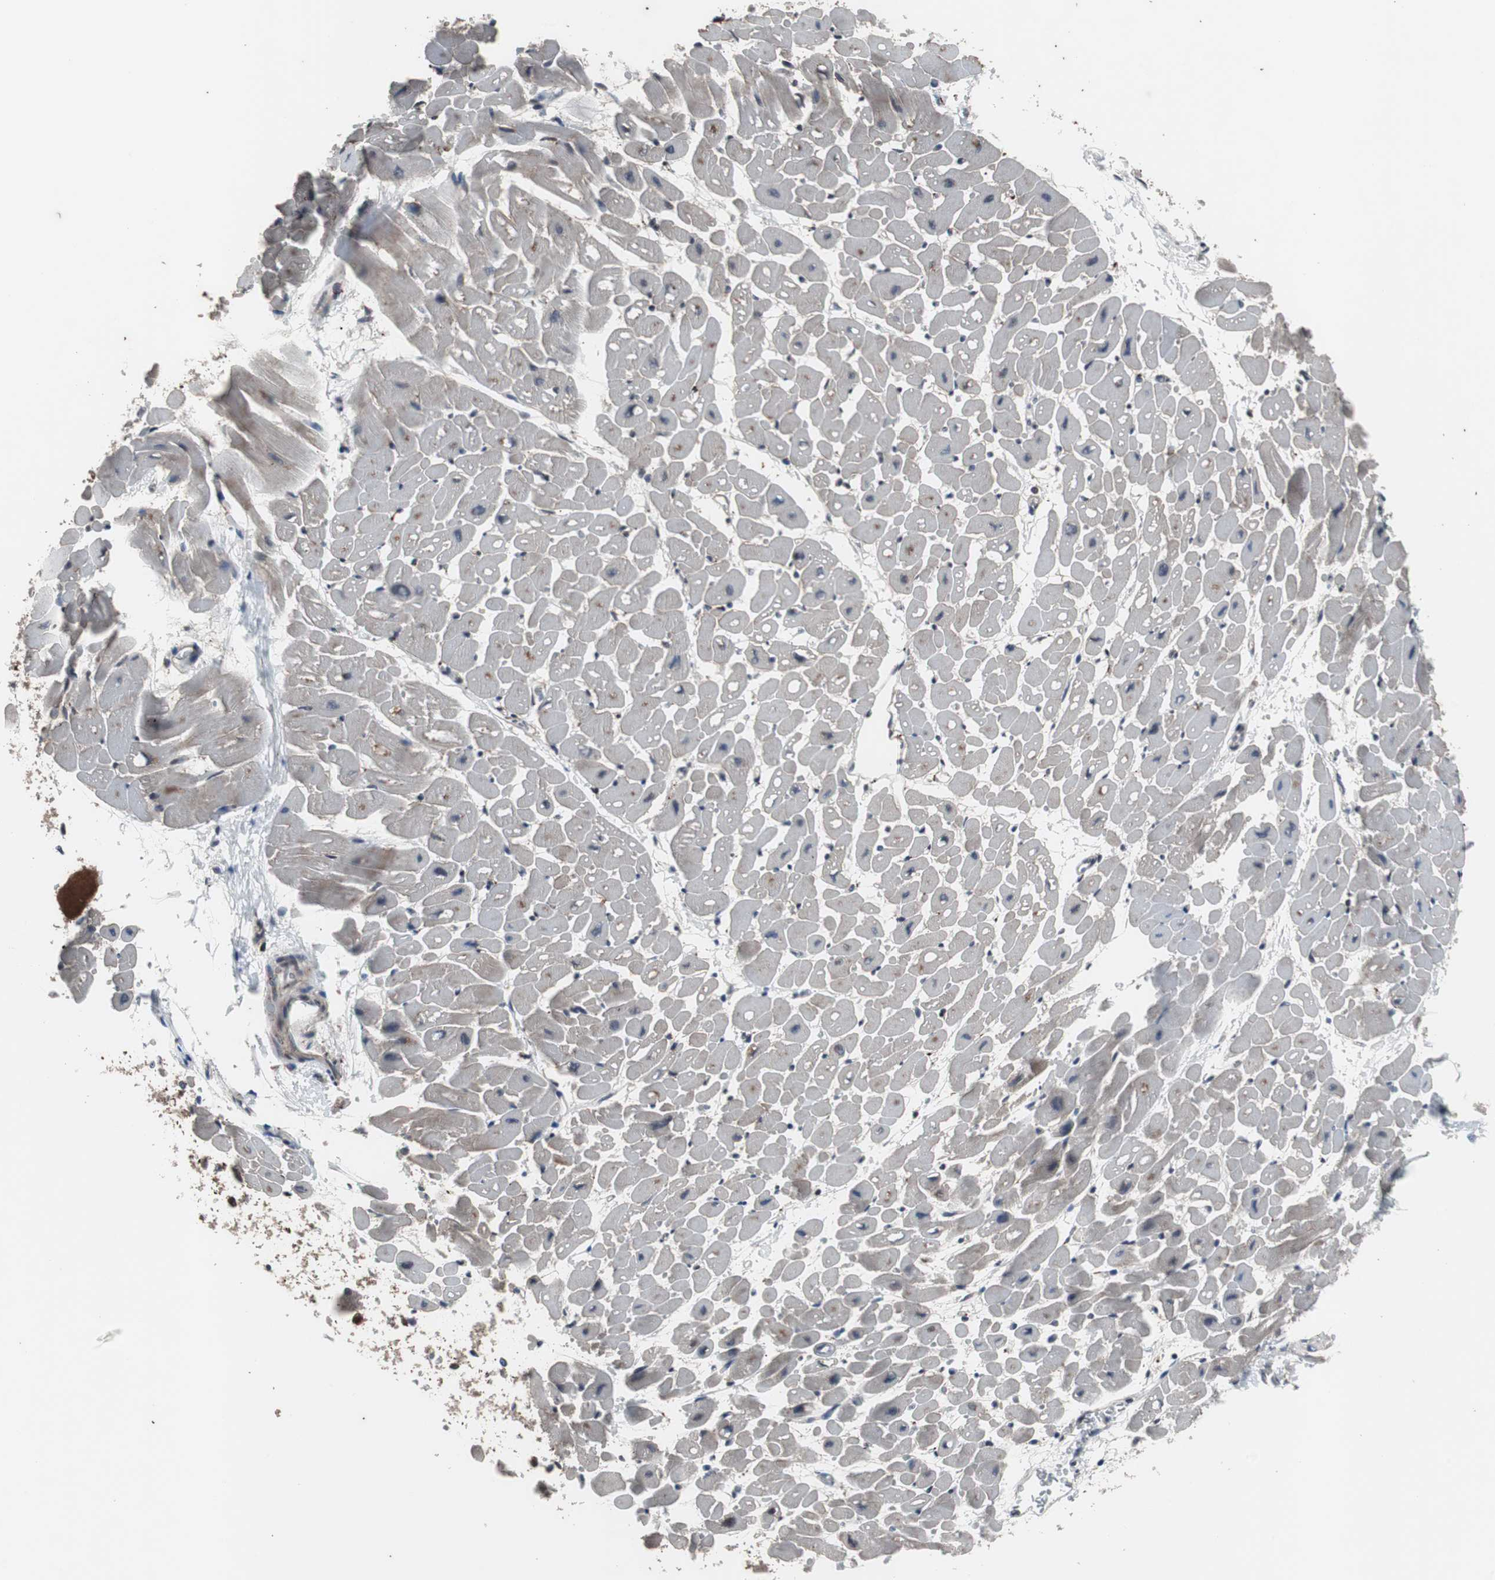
{"staining": {"intensity": "moderate", "quantity": "25%-75%", "location": "cytoplasmic/membranous"}, "tissue": "heart muscle", "cell_type": "Cardiomyocytes", "image_type": "normal", "snomed": [{"axis": "morphology", "description": "Normal tissue, NOS"}, {"axis": "topography", "description": "Heart"}], "caption": "Unremarkable heart muscle was stained to show a protein in brown. There is medium levels of moderate cytoplasmic/membranous staining in approximately 25%-75% of cardiomyocytes.", "gene": "CRADD", "patient": {"sex": "male", "age": 45}}